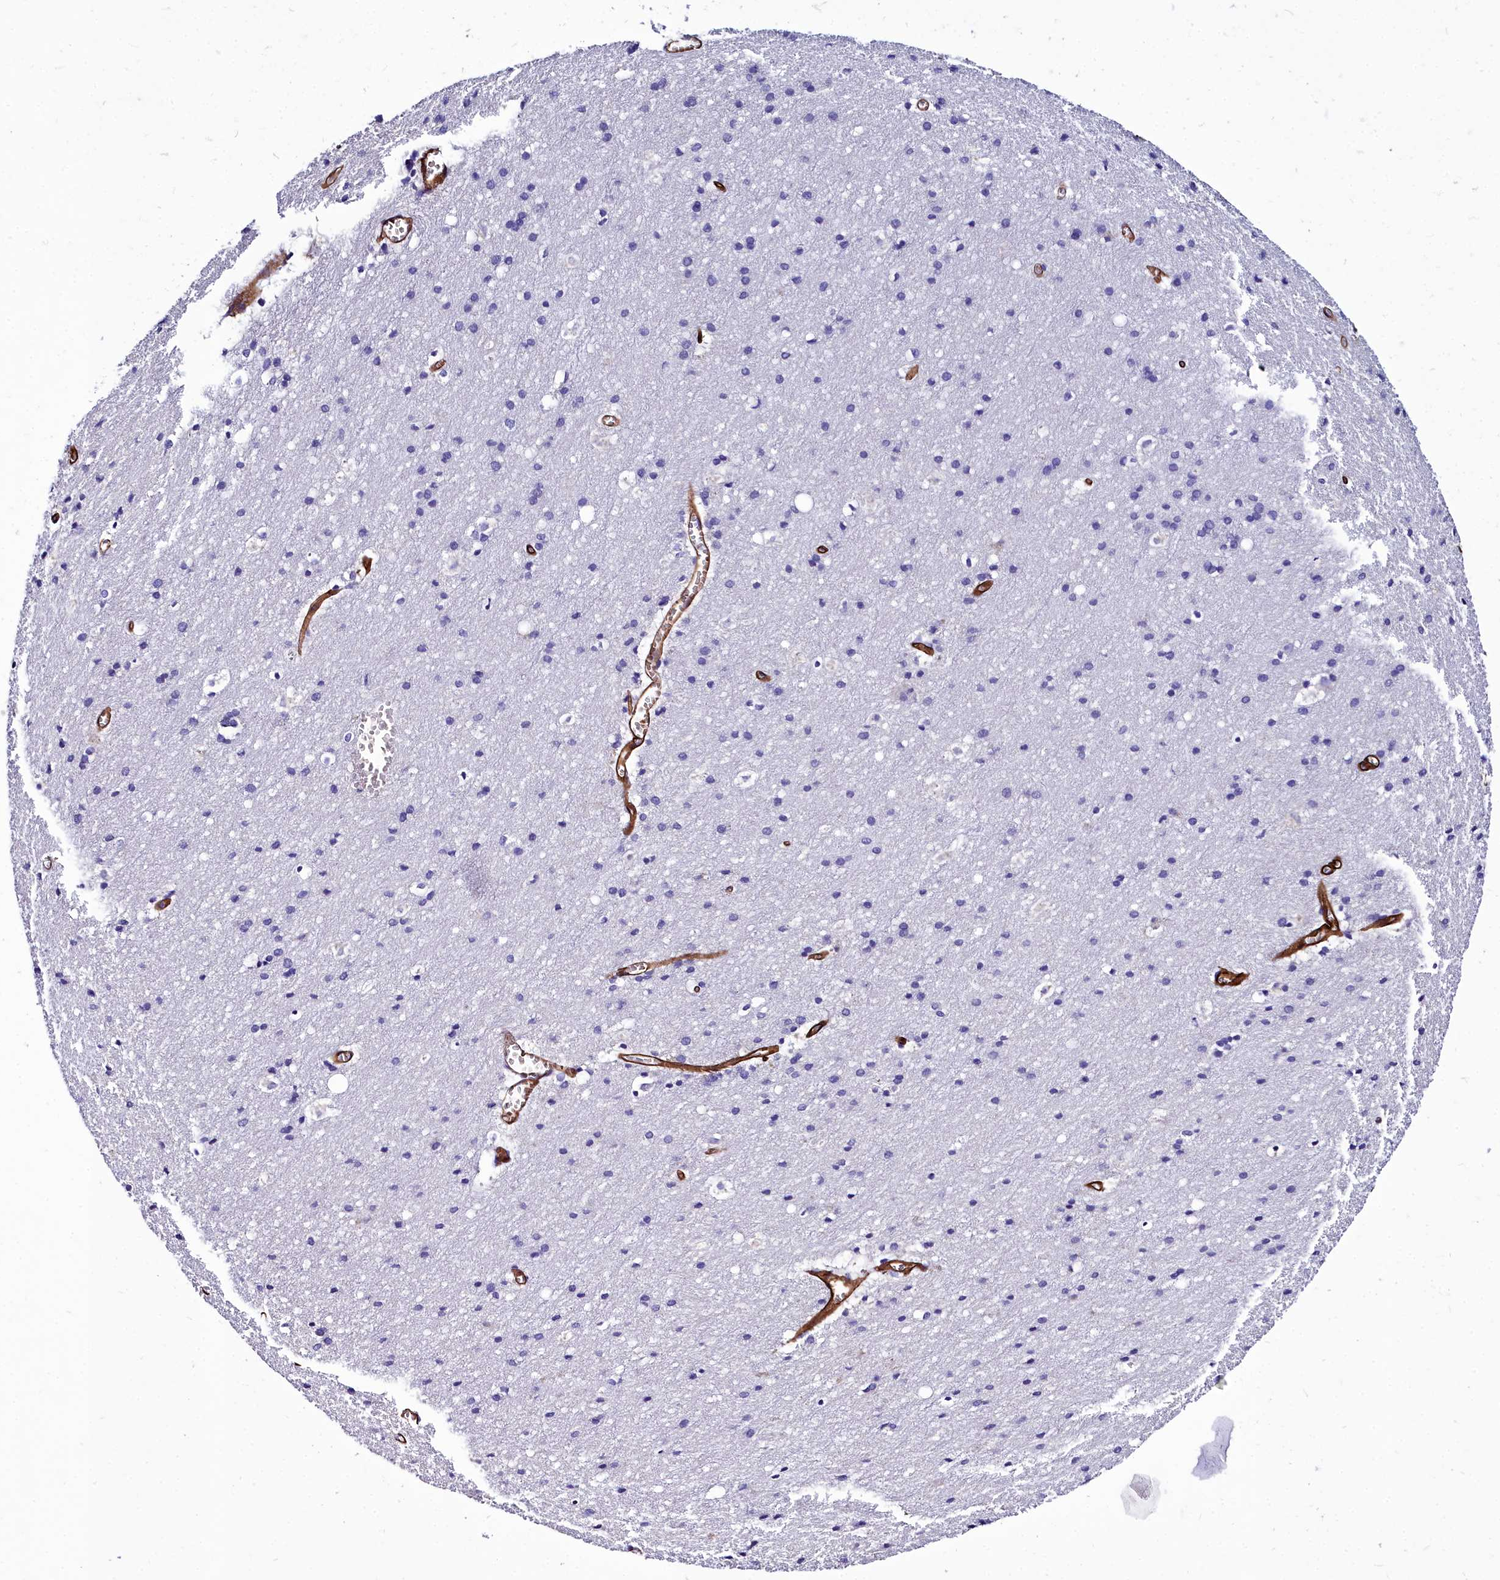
{"staining": {"intensity": "strong", "quantity": ">75%", "location": "cytoplasmic/membranous"}, "tissue": "cerebral cortex", "cell_type": "Endothelial cells", "image_type": "normal", "snomed": [{"axis": "morphology", "description": "Normal tissue, NOS"}, {"axis": "topography", "description": "Cerebral cortex"}], "caption": "Approximately >75% of endothelial cells in benign cerebral cortex display strong cytoplasmic/membranous protein positivity as visualized by brown immunohistochemical staining.", "gene": "CYP4F11", "patient": {"sex": "male", "age": 54}}